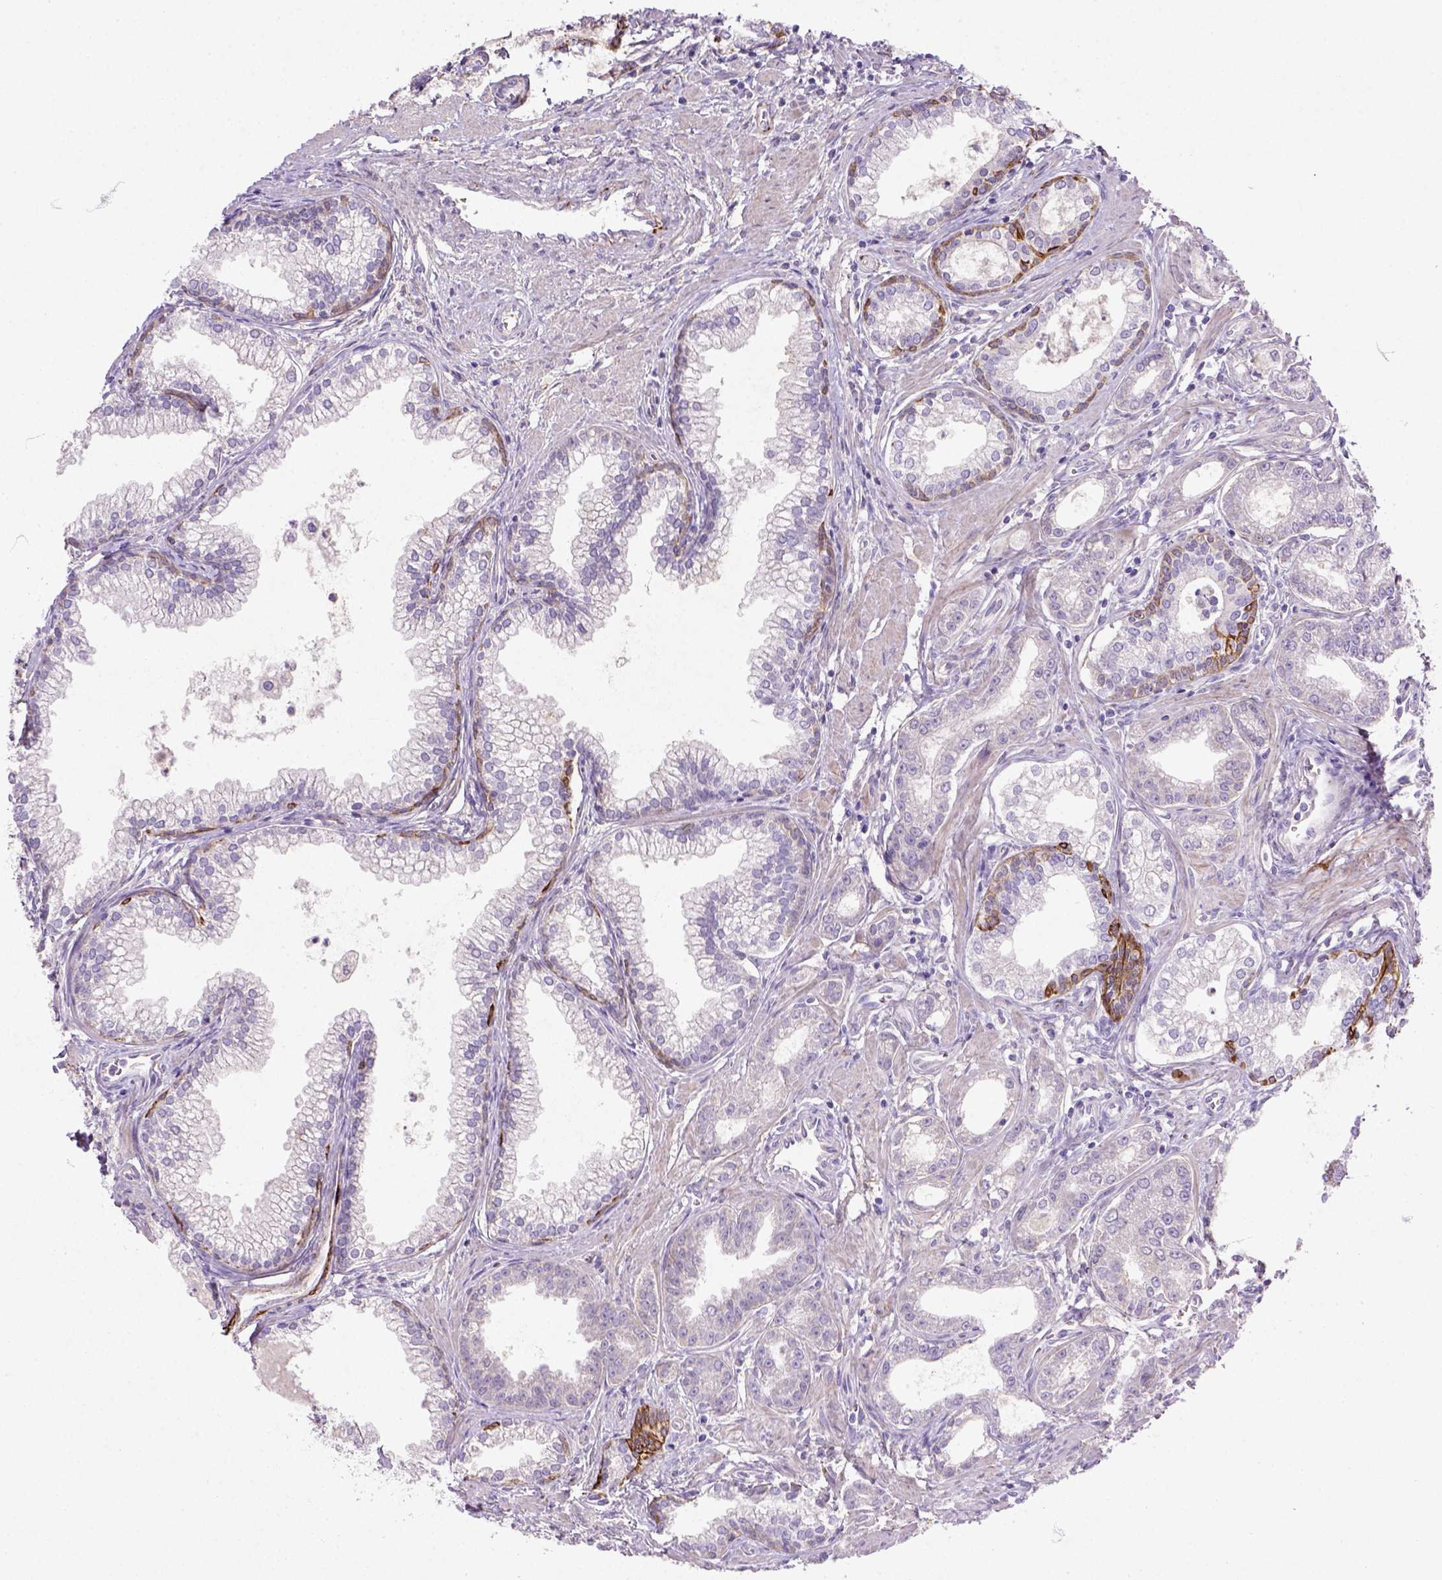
{"staining": {"intensity": "negative", "quantity": "none", "location": "none"}, "tissue": "prostate cancer", "cell_type": "Tumor cells", "image_type": "cancer", "snomed": [{"axis": "morphology", "description": "Adenocarcinoma, NOS"}, {"axis": "topography", "description": "Prostate"}], "caption": "Immunohistochemistry (IHC) of prostate cancer (adenocarcinoma) reveals no staining in tumor cells.", "gene": "NUDT2", "patient": {"sex": "male", "age": 71}}